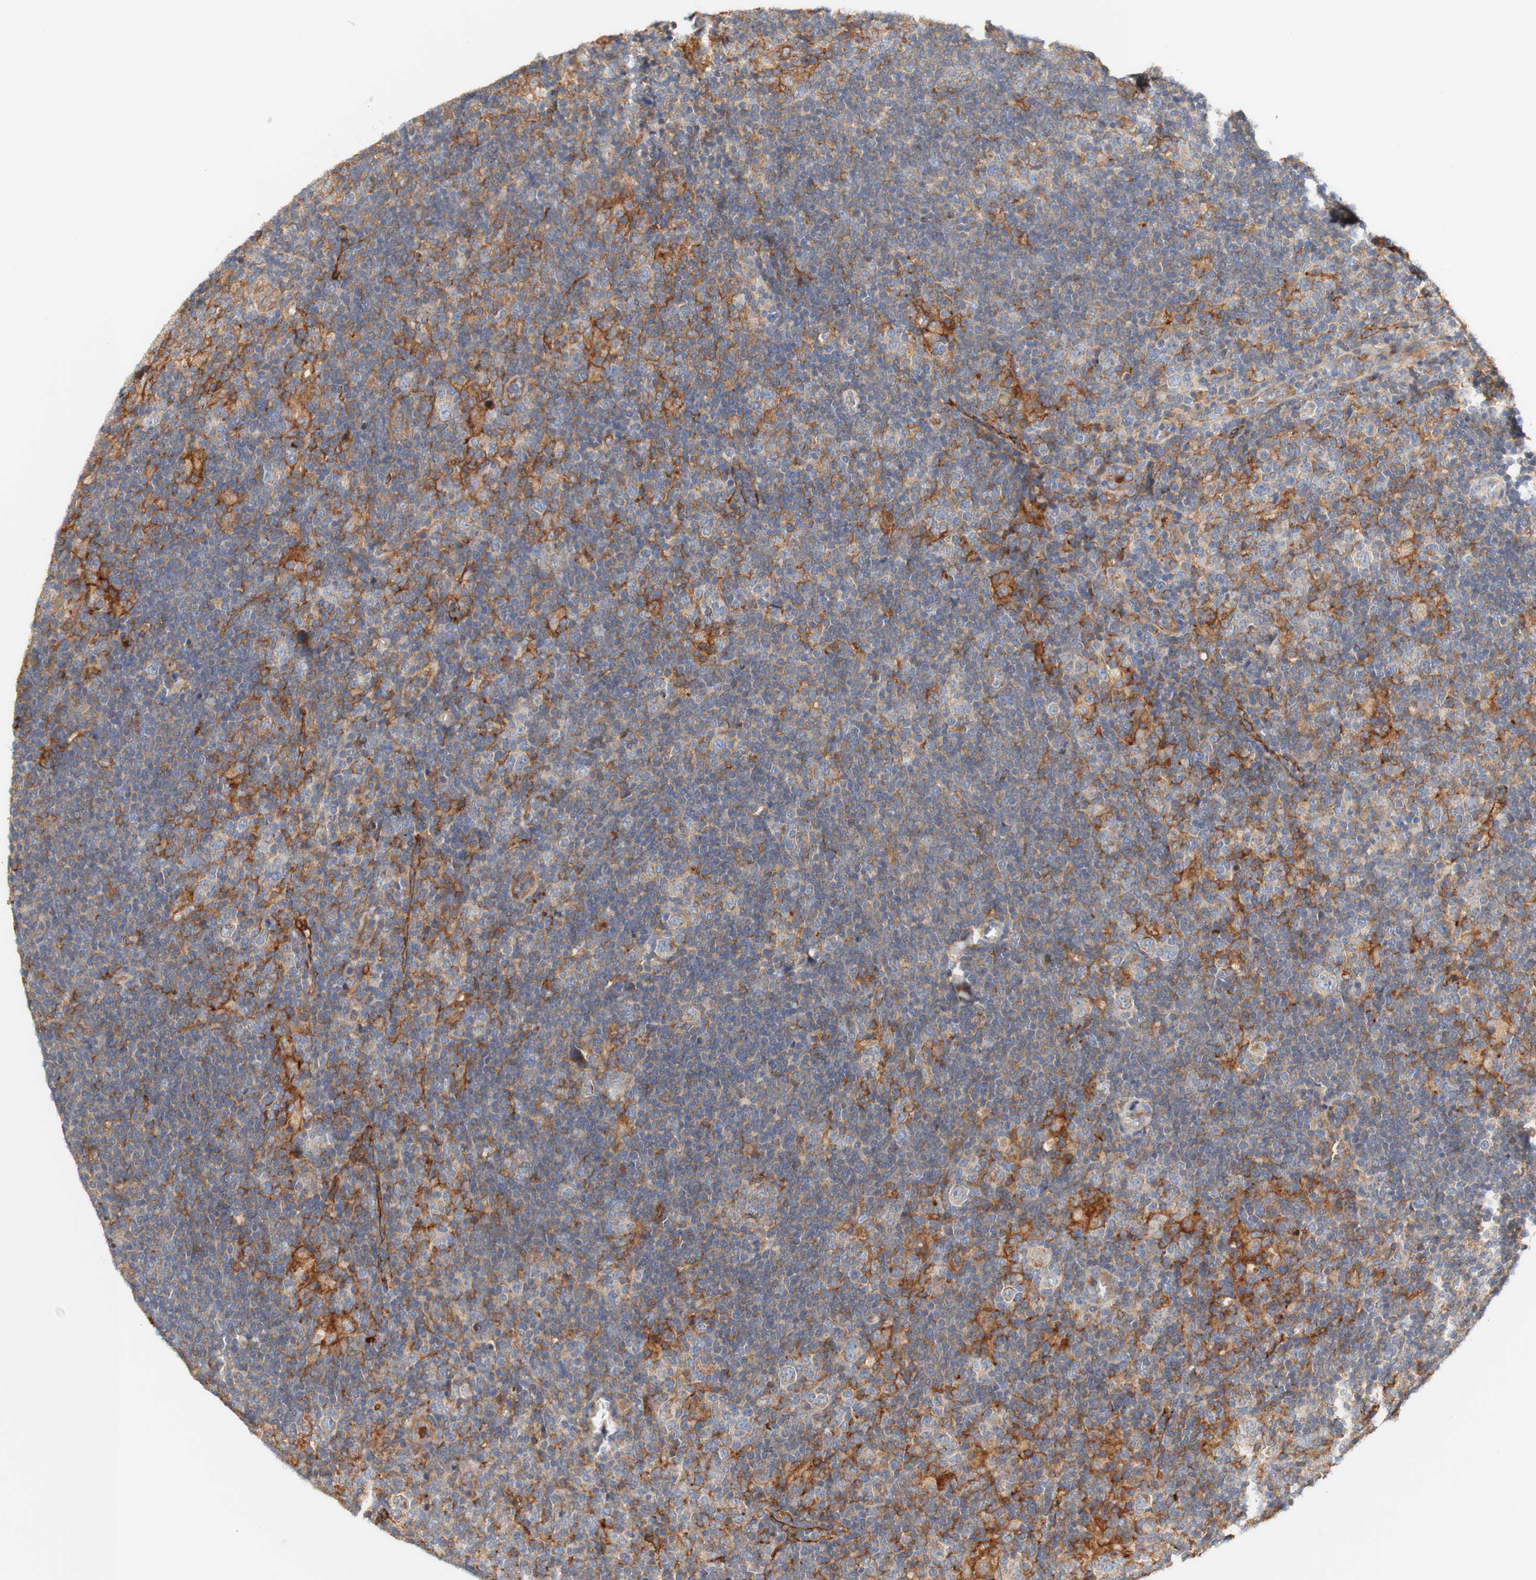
{"staining": {"intensity": "weak", "quantity": "25%-75%", "location": "cytoplasmic/membranous"}, "tissue": "lymphoma", "cell_type": "Tumor cells", "image_type": "cancer", "snomed": [{"axis": "morphology", "description": "Hodgkin's disease, NOS"}, {"axis": "topography", "description": "Lymph node"}], "caption": "A low amount of weak cytoplasmic/membranous staining is appreciated in about 25%-75% of tumor cells in Hodgkin's disease tissue. (IHC, brightfield microscopy, high magnification).", "gene": "PCDH7", "patient": {"sex": "female", "age": 57}}